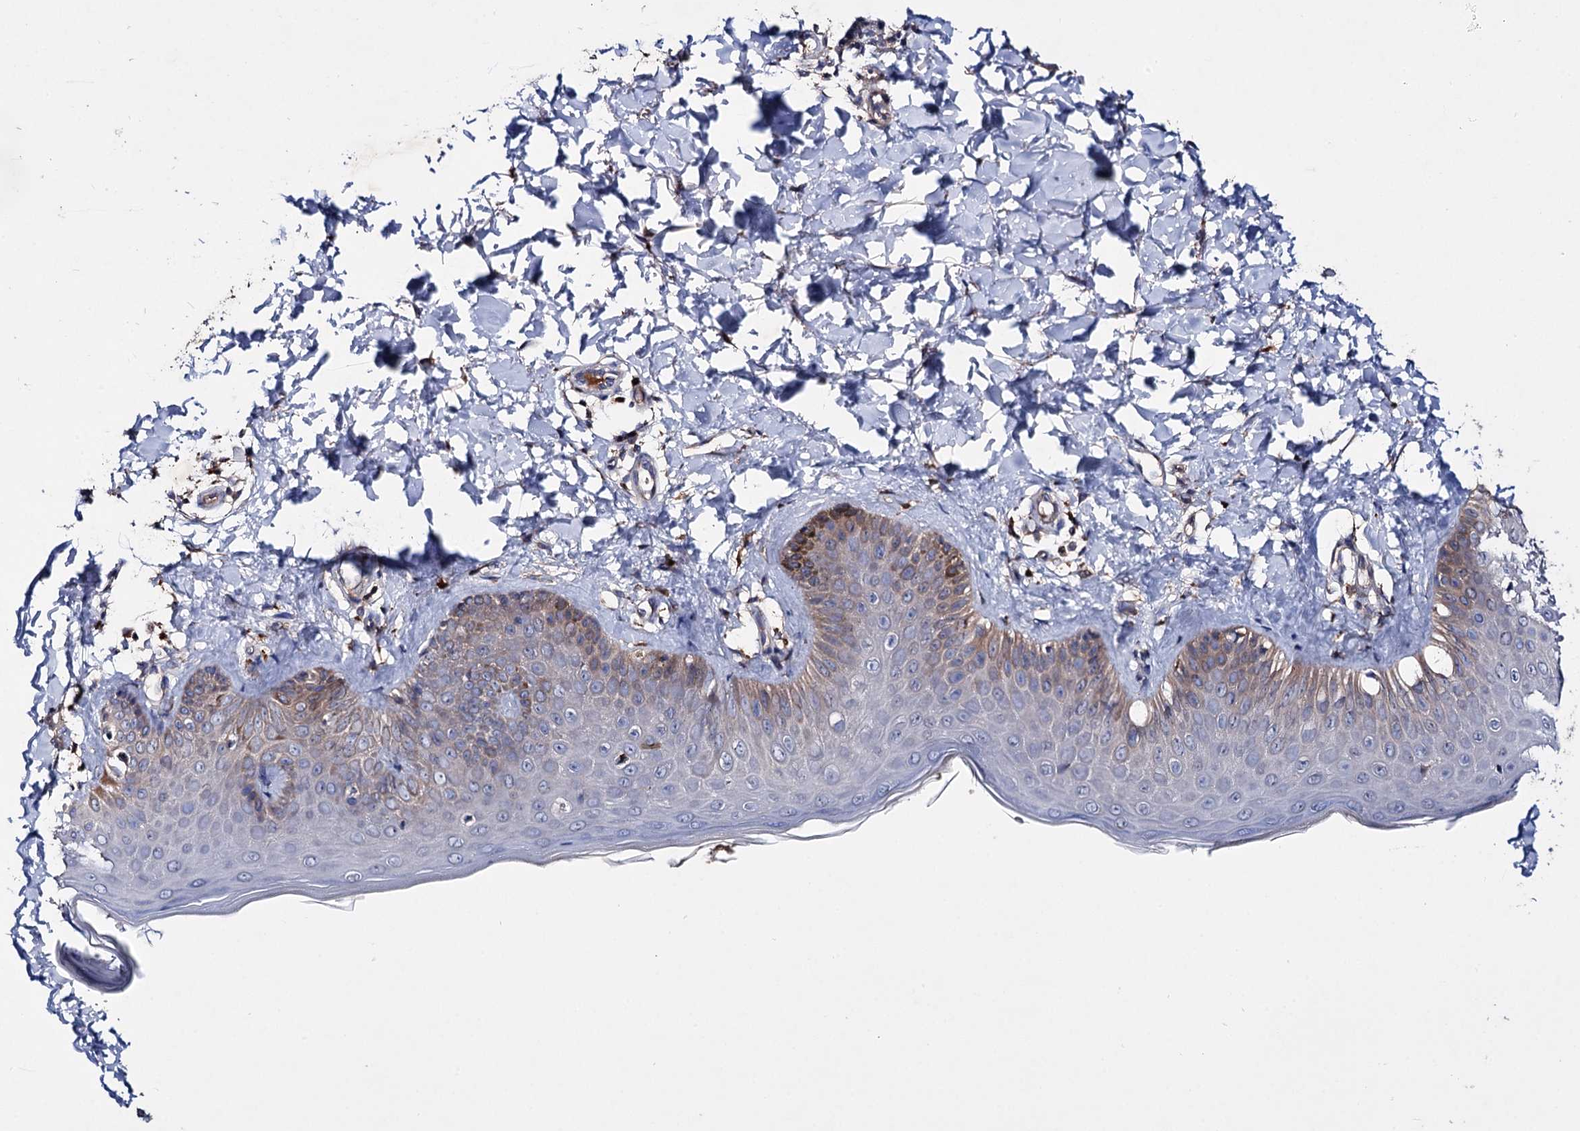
{"staining": {"intensity": "moderate", "quantity": "<25%", "location": "cytoplasmic/membranous"}, "tissue": "skin", "cell_type": "Fibroblasts", "image_type": "normal", "snomed": [{"axis": "morphology", "description": "Normal tissue, NOS"}, {"axis": "topography", "description": "Skin"}], "caption": "Protein staining of unremarkable skin shows moderate cytoplasmic/membranous staining in approximately <25% of fibroblasts. The staining was performed using DAB, with brown indicating positive protein expression. Nuclei are stained blue with hematoxylin.", "gene": "CLPB", "patient": {"sex": "male", "age": 52}}